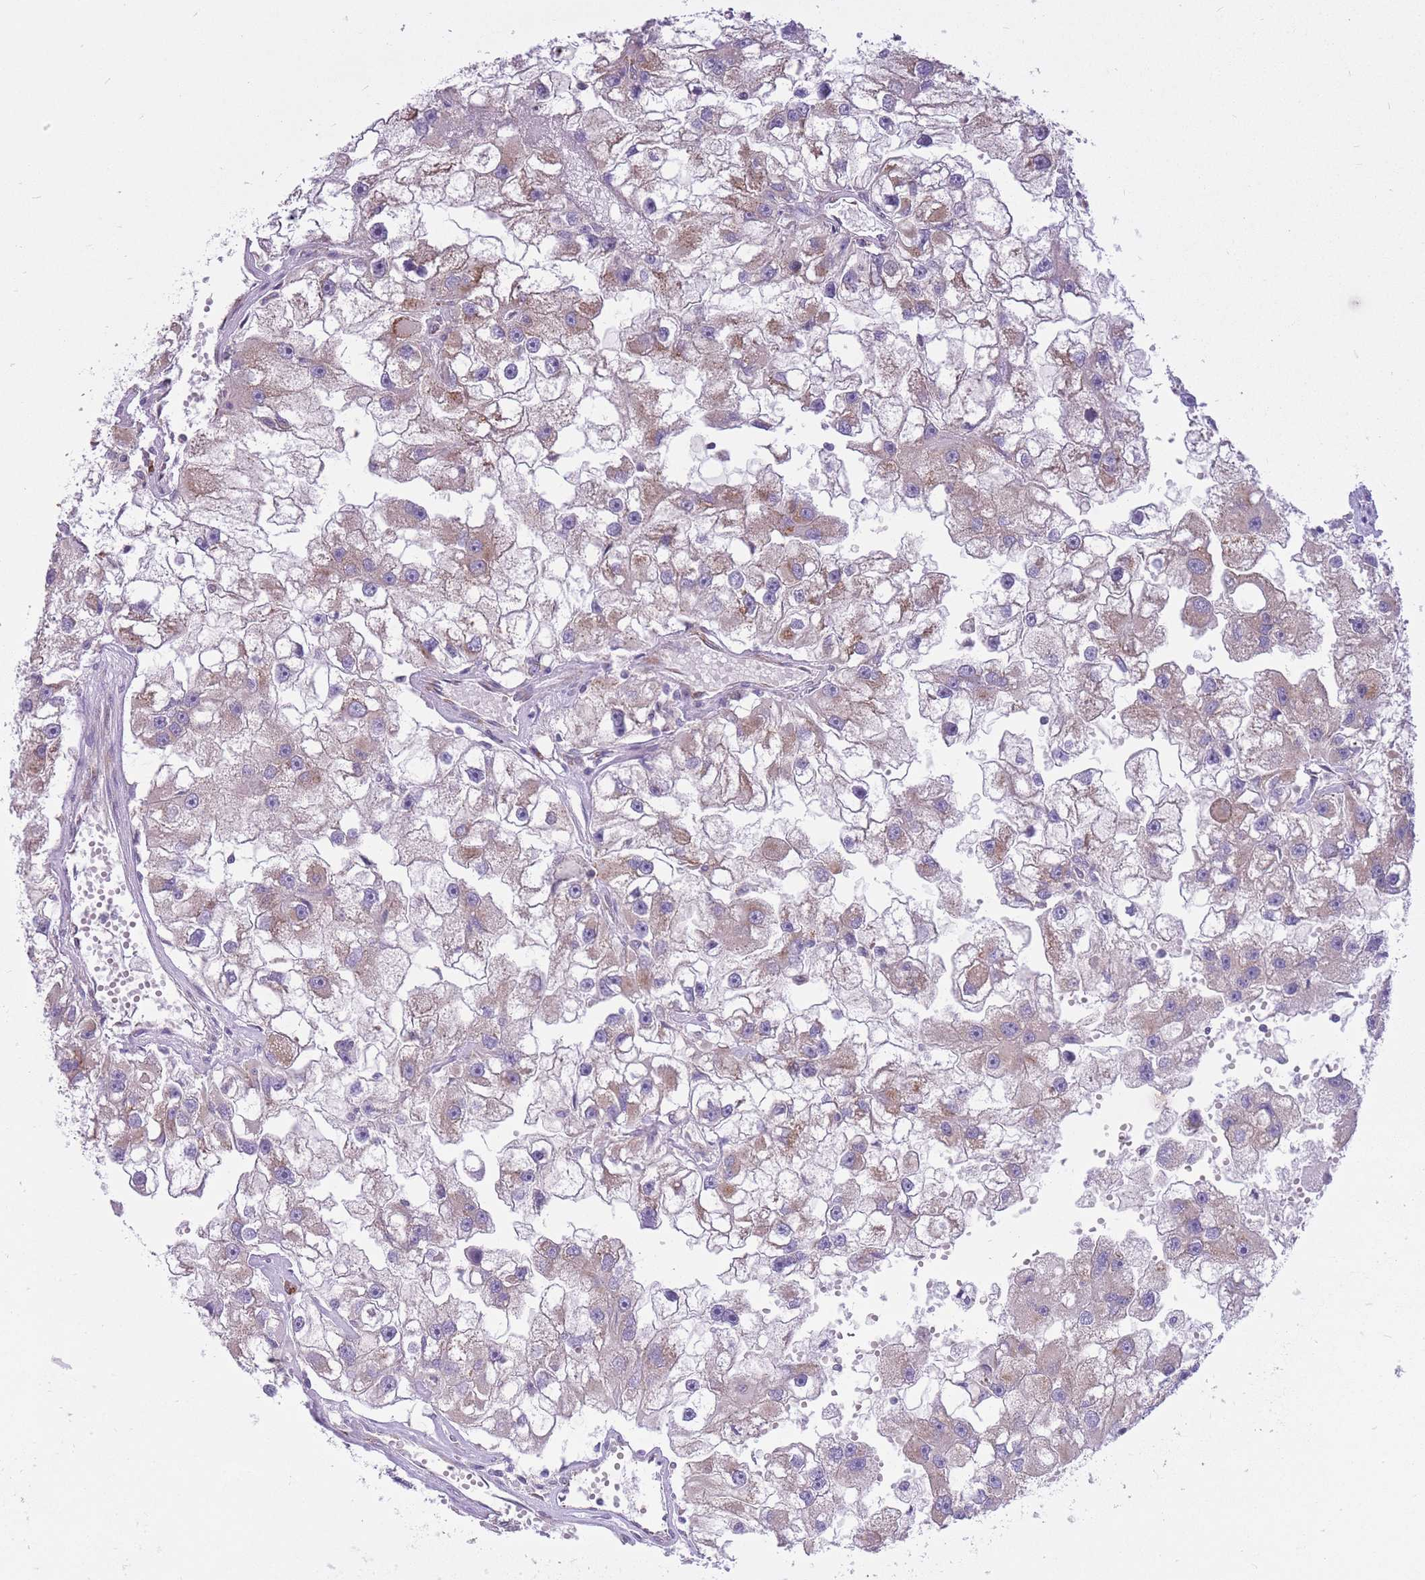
{"staining": {"intensity": "moderate", "quantity": "<25%", "location": "cytoplasmic/membranous"}, "tissue": "renal cancer", "cell_type": "Tumor cells", "image_type": "cancer", "snomed": [{"axis": "morphology", "description": "Adenocarcinoma, NOS"}, {"axis": "topography", "description": "Kidney"}], "caption": "DAB (3,3'-diaminobenzidine) immunohistochemical staining of renal cancer shows moderate cytoplasmic/membranous protein expression in approximately <25% of tumor cells.", "gene": "COPG2", "patient": {"sex": "male", "age": 63}}